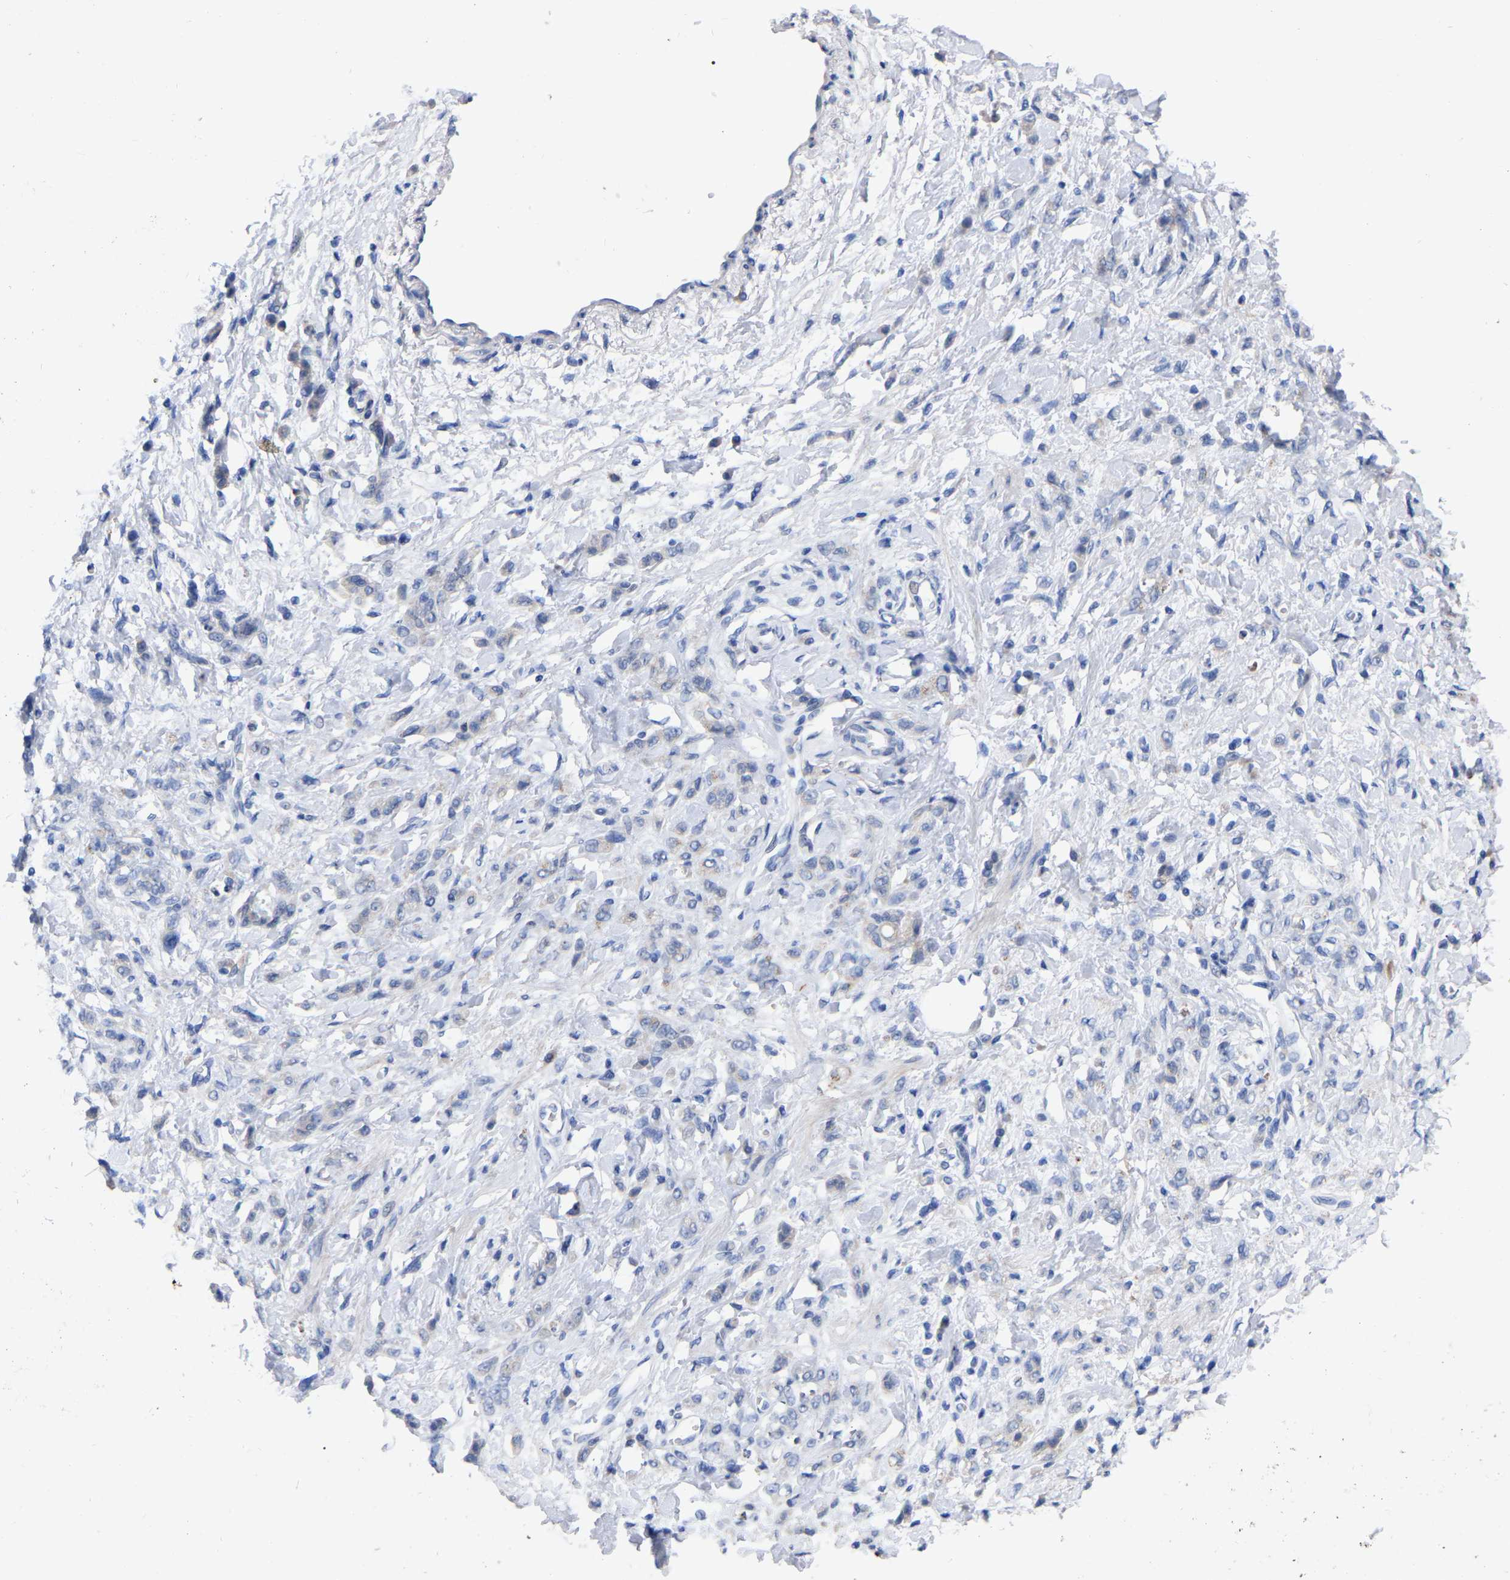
{"staining": {"intensity": "negative", "quantity": "none", "location": "none"}, "tissue": "stomach cancer", "cell_type": "Tumor cells", "image_type": "cancer", "snomed": [{"axis": "morphology", "description": "Normal tissue, NOS"}, {"axis": "morphology", "description": "Adenocarcinoma, NOS"}, {"axis": "topography", "description": "Stomach"}], "caption": "Stomach cancer stained for a protein using IHC shows no positivity tumor cells.", "gene": "STRIP2", "patient": {"sex": "male", "age": 82}}